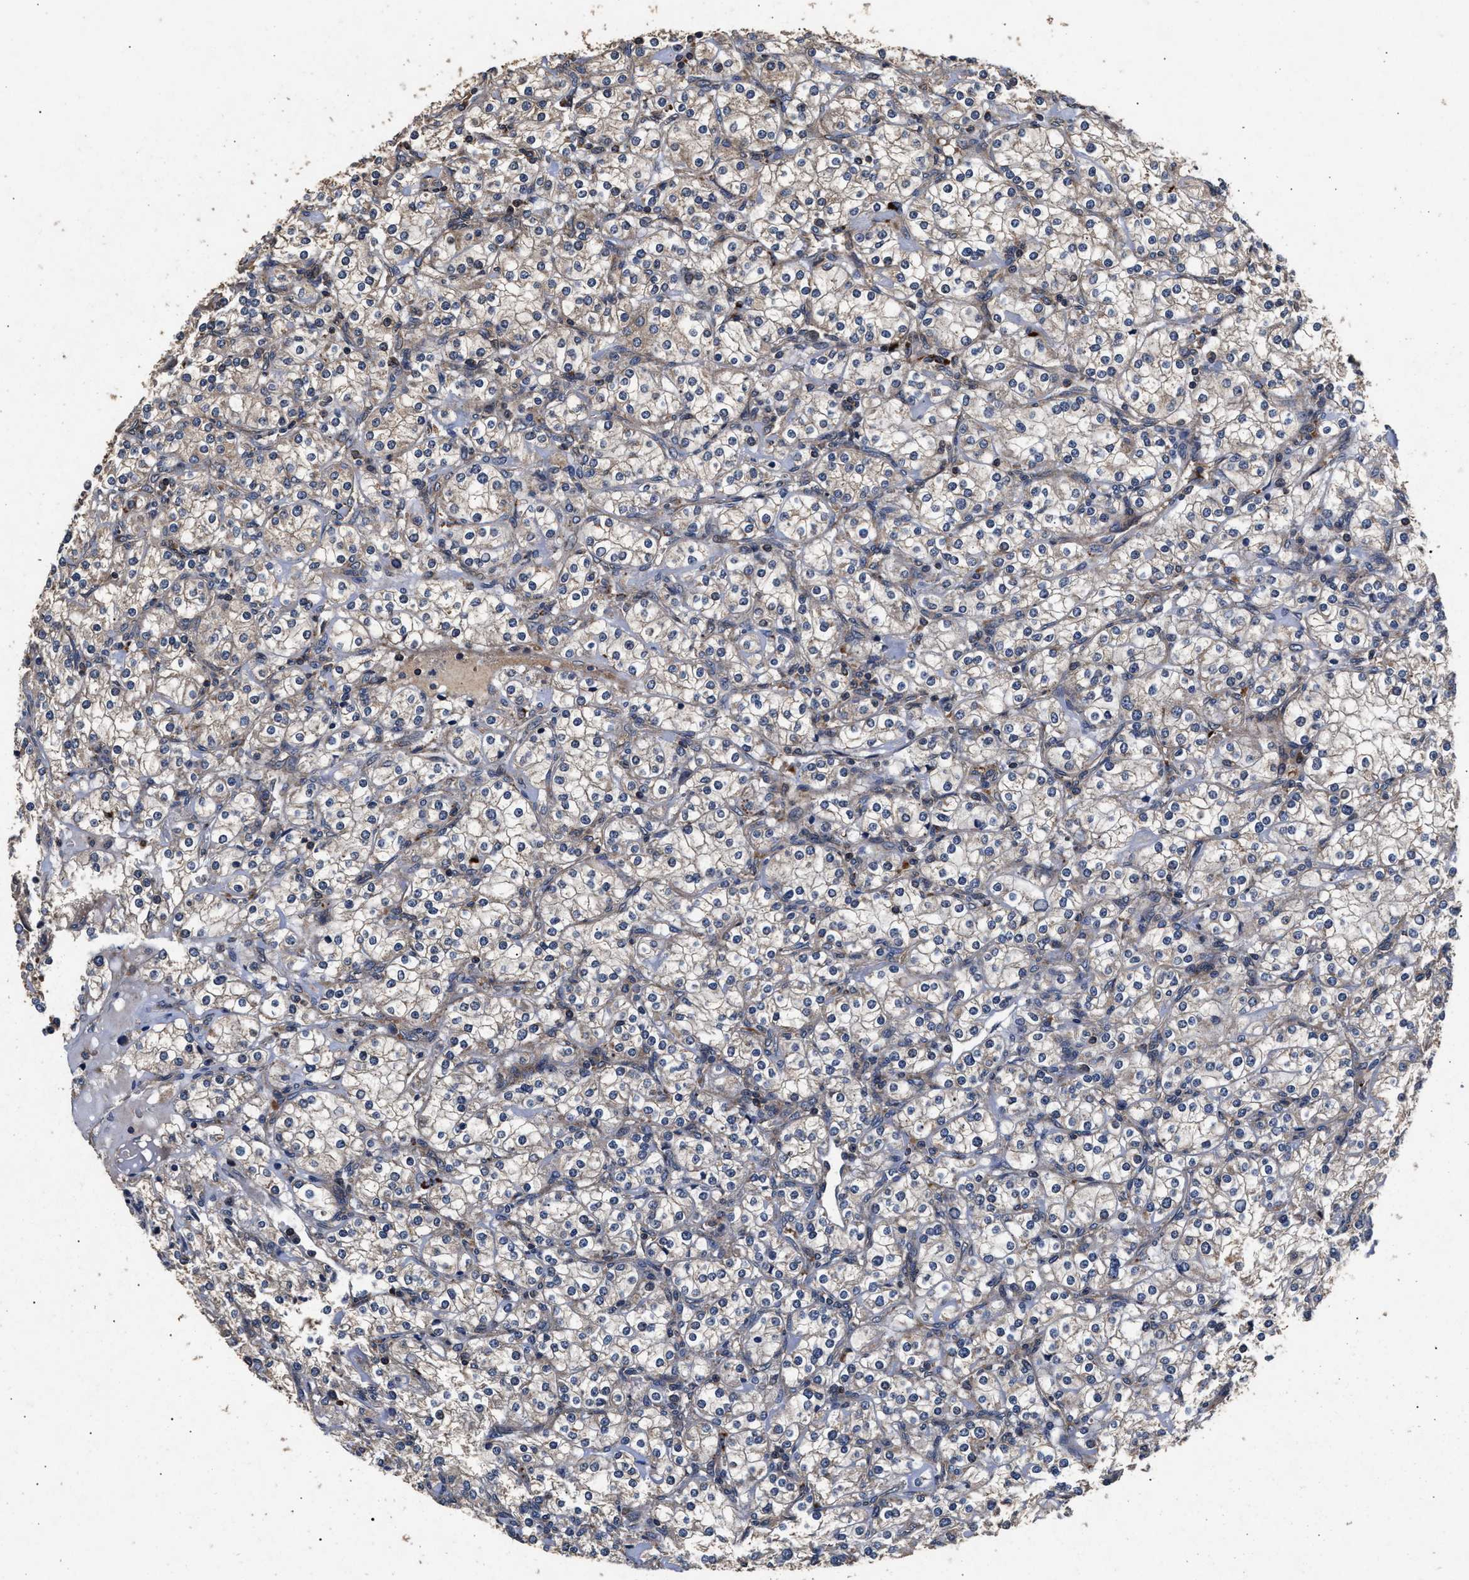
{"staining": {"intensity": "weak", "quantity": "<25%", "location": "cytoplasmic/membranous"}, "tissue": "renal cancer", "cell_type": "Tumor cells", "image_type": "cancer", "snomed": [{"axis": "morphology", "description": "Adenocarcinoma, NOS"}, {"axis": "topography", "description": "Kidney"}], "caption": "IHC of adenocarcinoma (renal) displays no staining in tumor cells.", "gene": "NFKB2", "patient": {"sex": "male", "age": 77}}